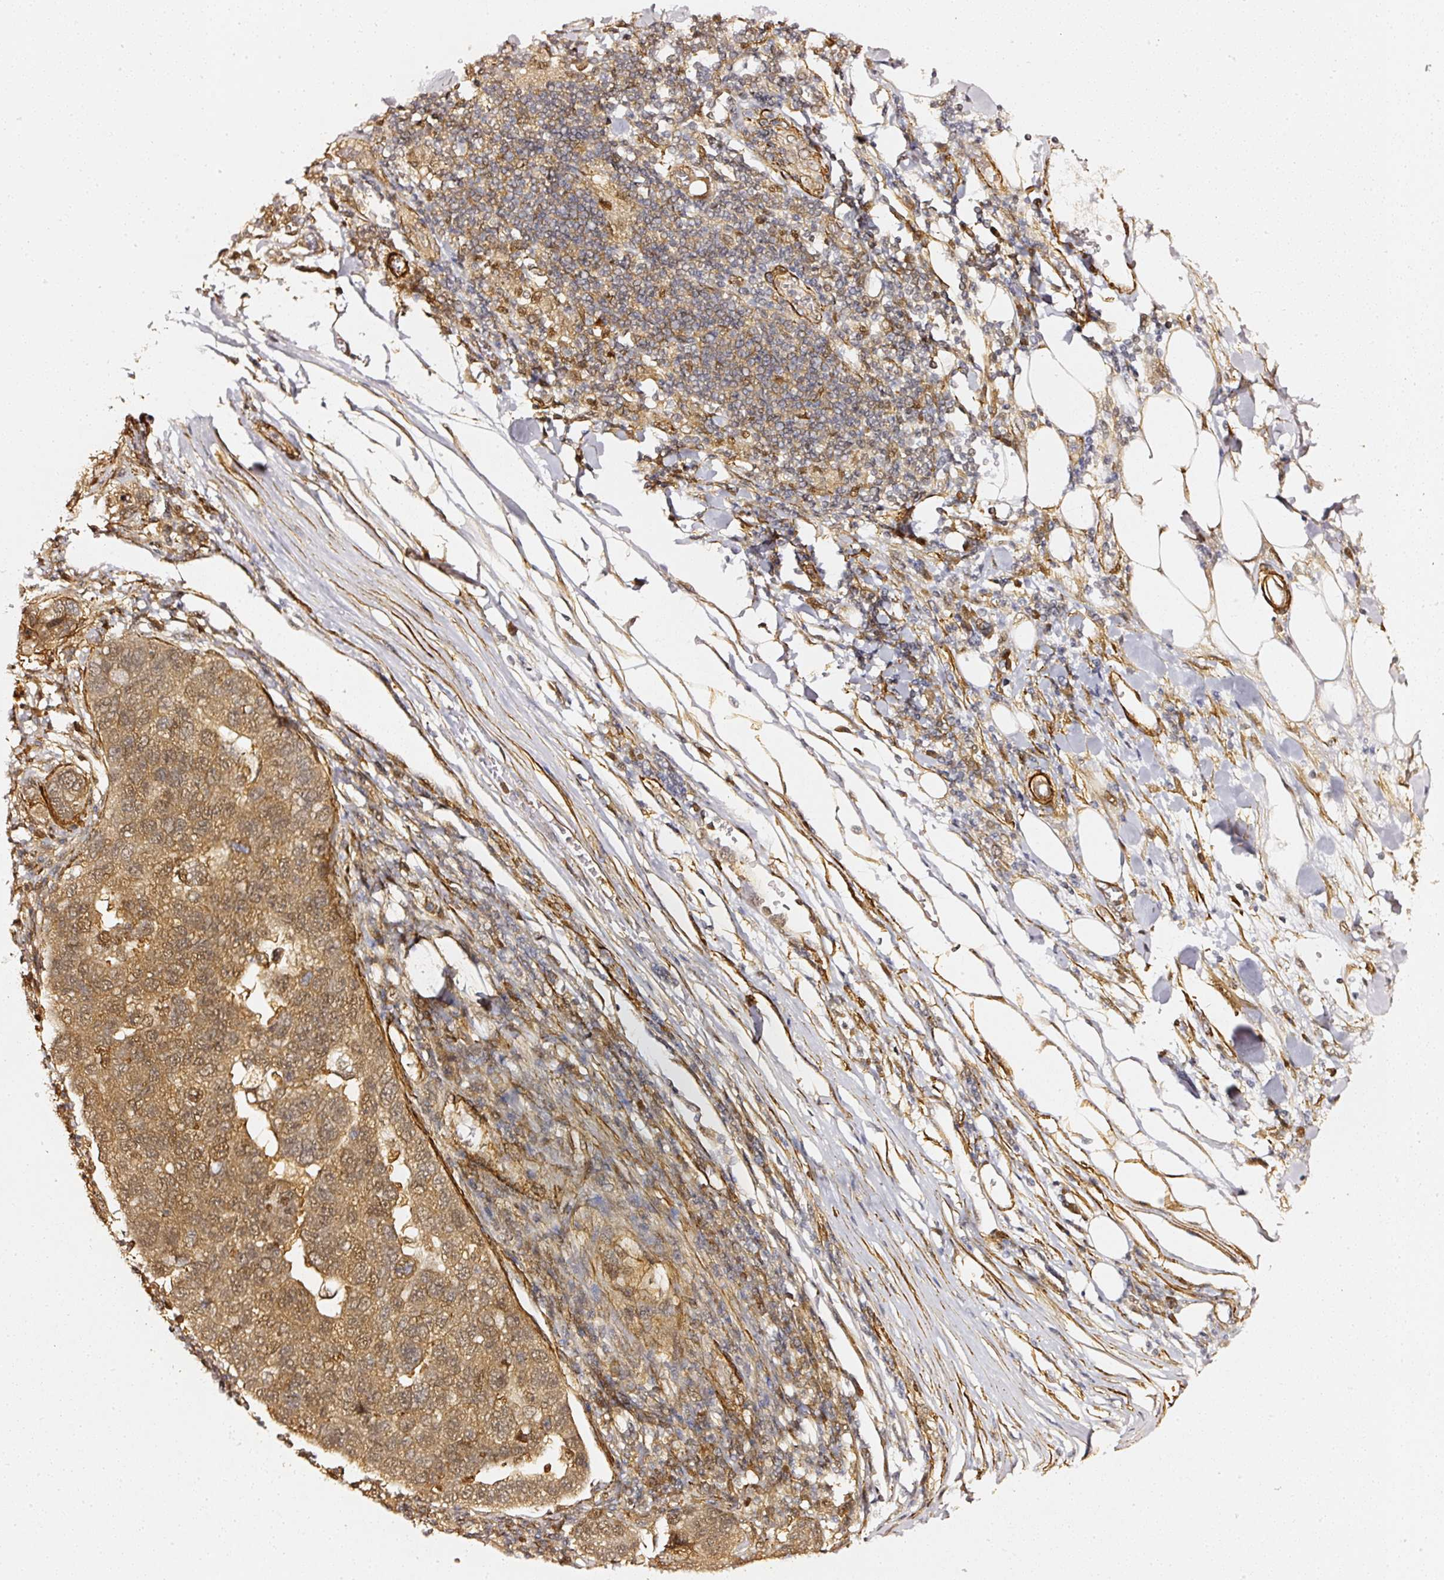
{"staining": {"intensity": "moderate", "quantity": ">75%", "location": "cytoplasmic/membranous,nuclear"}, "tissue": "pancreatic cancer", "cell_type": "Tumor cells", "image_type": "cancer", "snomed": [{"axis": "morphology", "description": "Adenocarcinoma, NOS"}, {"axis": "topography", "description": "Pancreas"}], "caption": "An immunohistochemistry (IHC) micrograph of neoplastic tissue is shown. Protein staining in brown shows moderate cytoplasmic/membranous and nuclear positivity in adenocarcinoma (pancreatic) within tumor cells.", "gene": "PSMD1", "patient": {"sex": "female", "age": 61}}